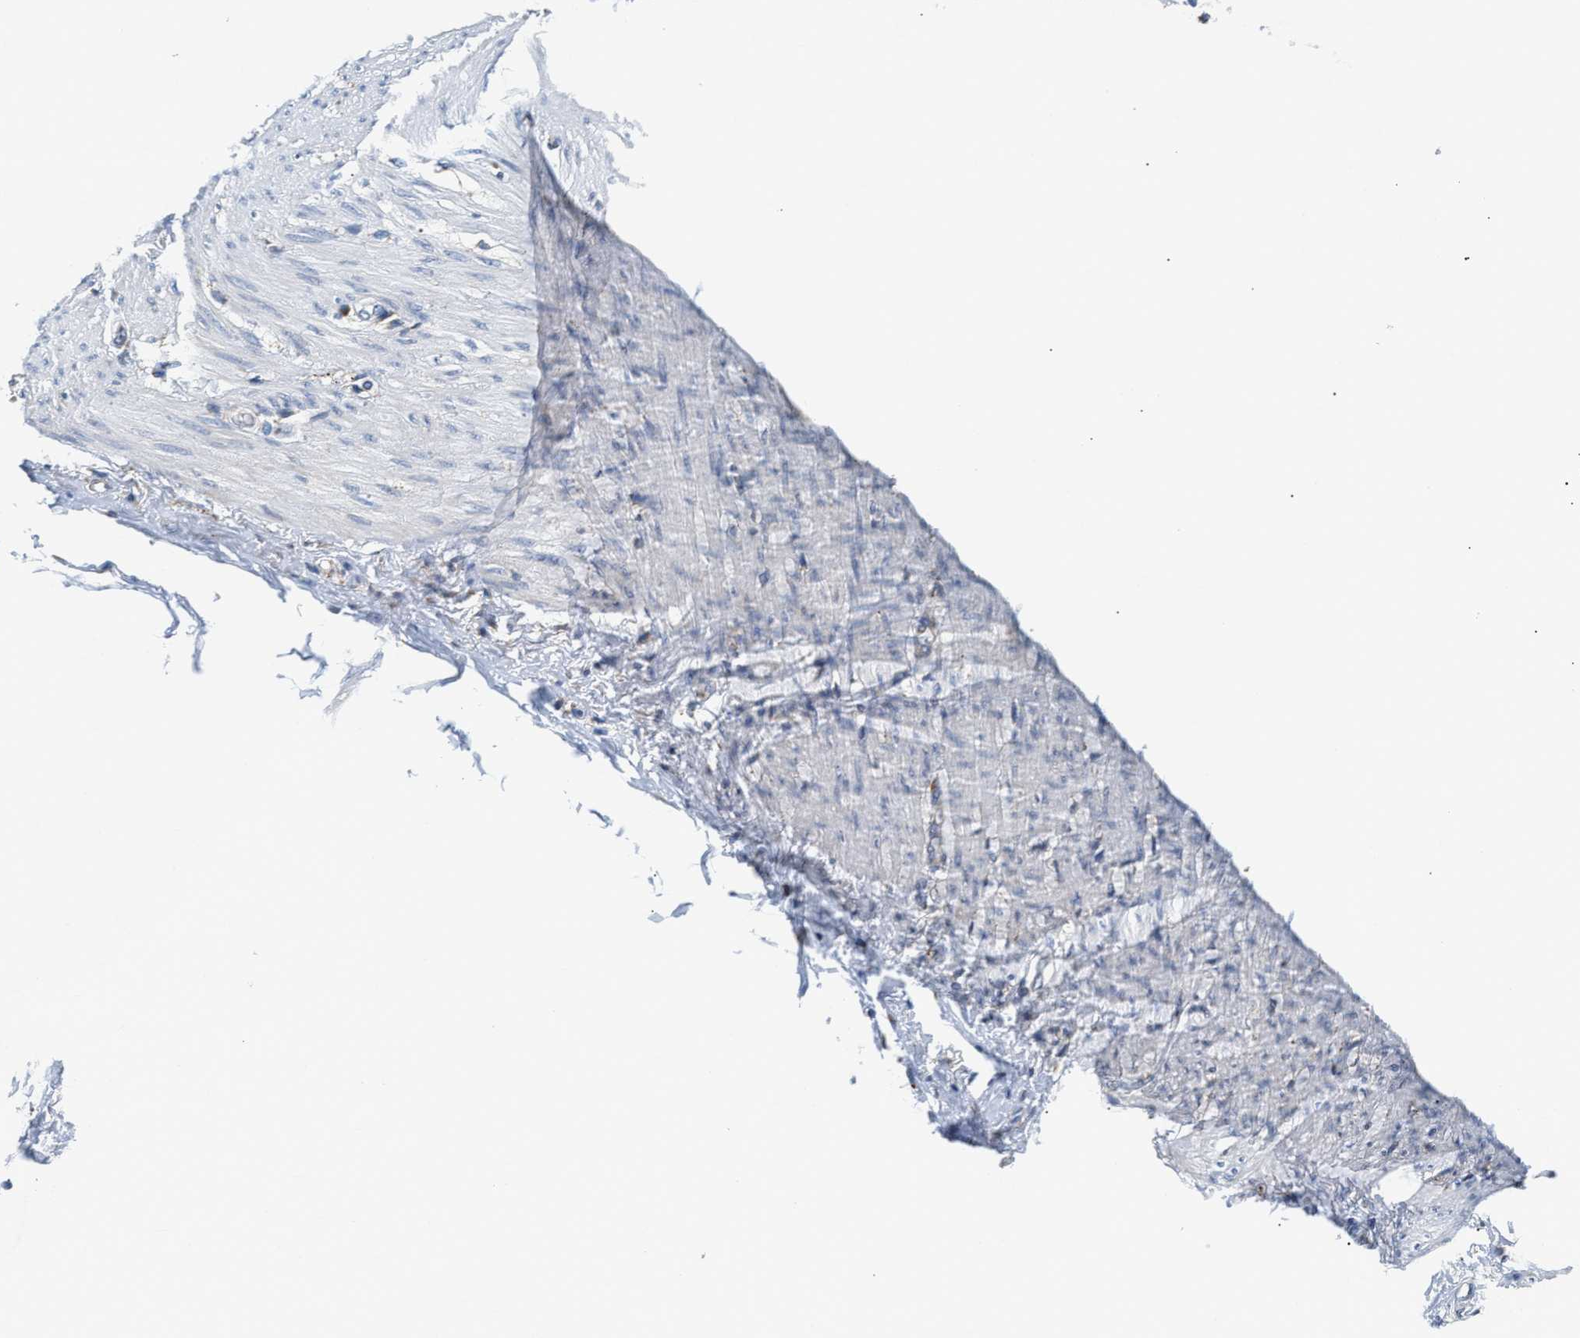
{"staining": {"intensity": "negative", "quantity": "none", "location": "none"}, "tissue": "adipose tissue", "cell_type": "Adipocytes", "image_type": "normal", "snomed": [{"axis": "morphology", "description": "Normal tissue, NOS"}, {"axis": "morphology", "description": "Adenocarcinoma, NOS"}, {"axis": "topography", "description": "Colon"}, {"axis": "topography", "description": "Peripheral nerve tissue"}], "caption": "This is an immunohistochemistry image of benign adipose tissue. There is no expression in adipocytes.", "gene": "HDHD3", "patient": {"sex": "male", "age": 14}}